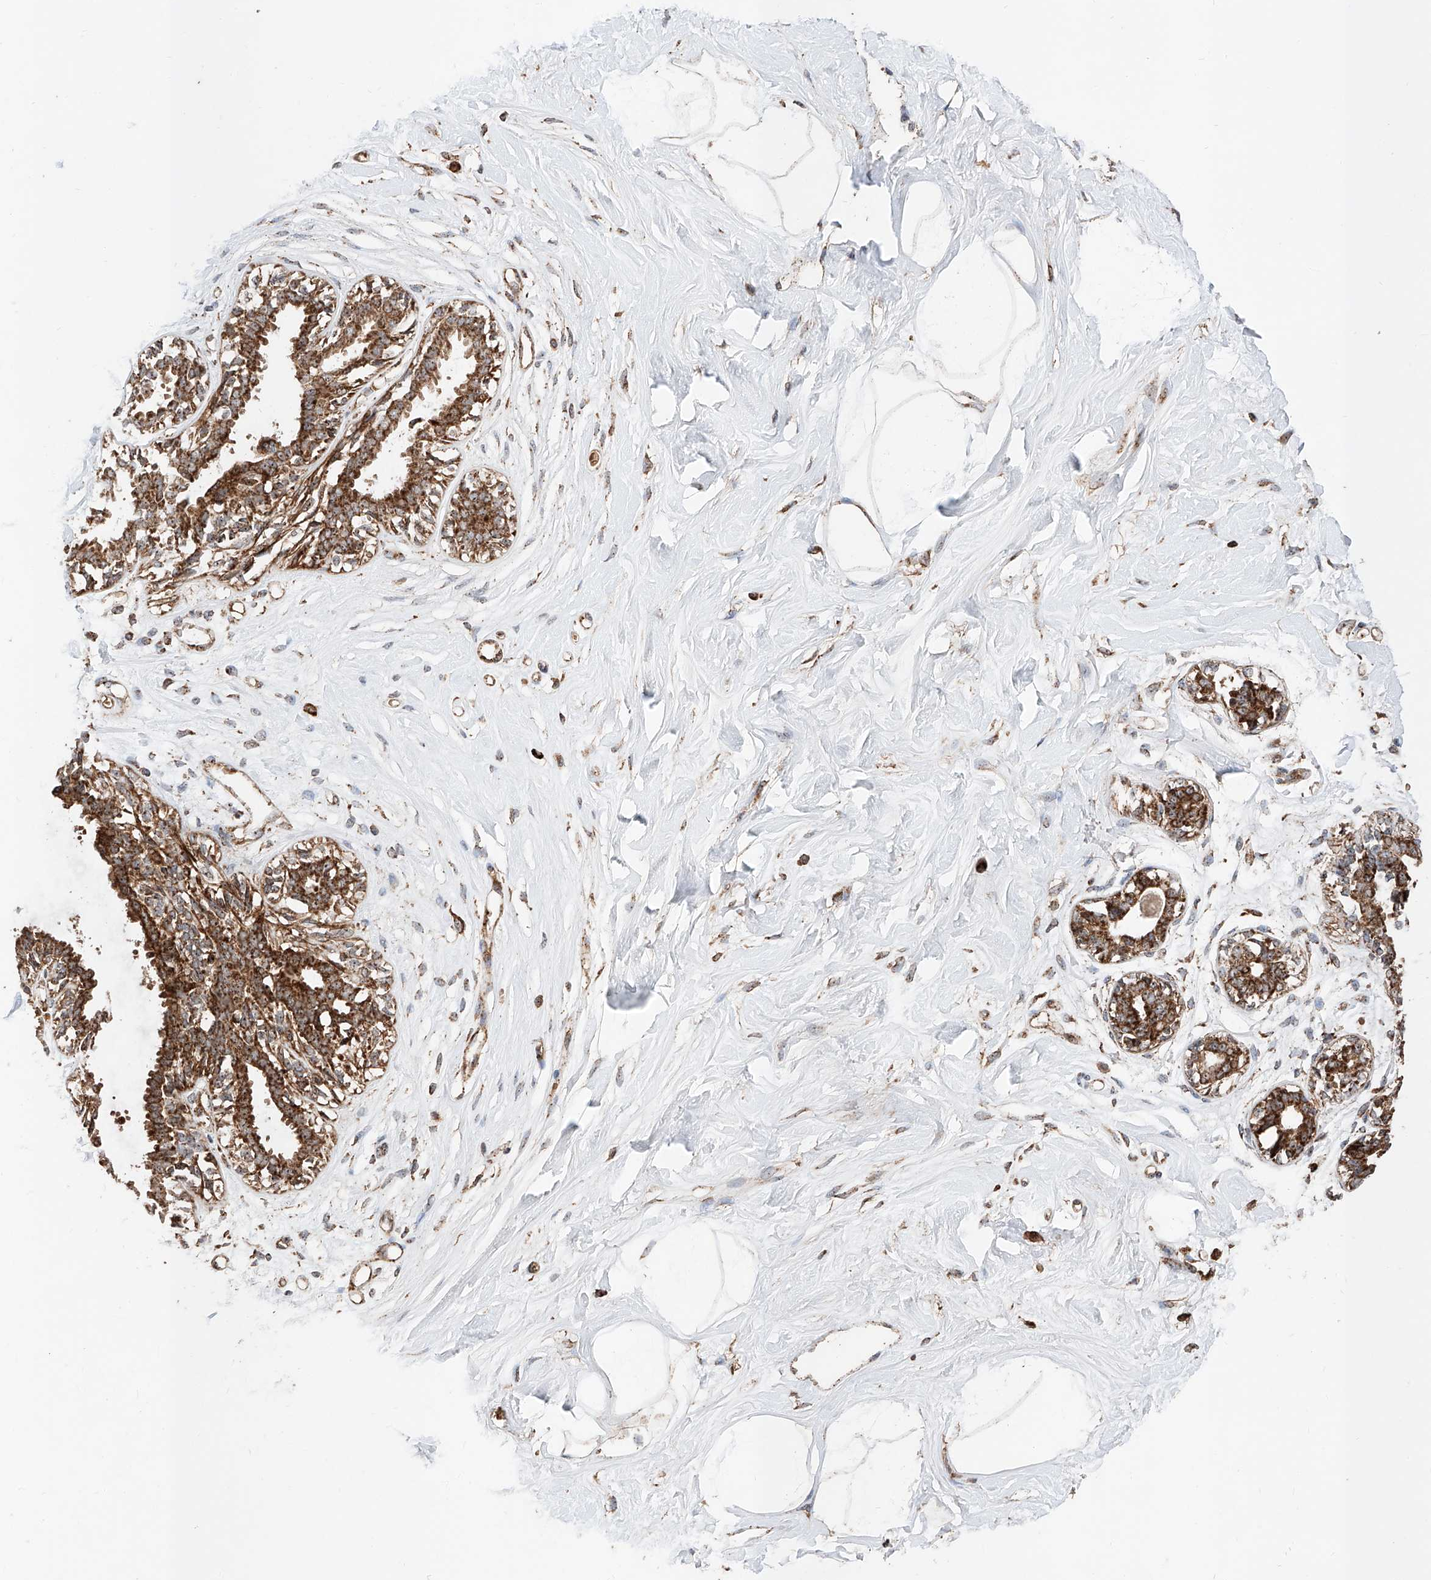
{"staining": {"intensity": "negative", "quantity": "none", "location": "none"}, "tissue": "breast", "cell_type": "Adipocytes", "image_type": "normal", "snomed": [{"axis": "morphology", "description": "Normal tissue, NOS"}, {"axis": "topography", "description": "Breast"}], "caption": "Adipocytes show no significant protein positivity in benign breast. (DAB immunohistochemistry (IHC) visualized using brightfield microscopy, high magnification).", "gene": "PISD", "patient": {"sex": "female", "age": 45}}